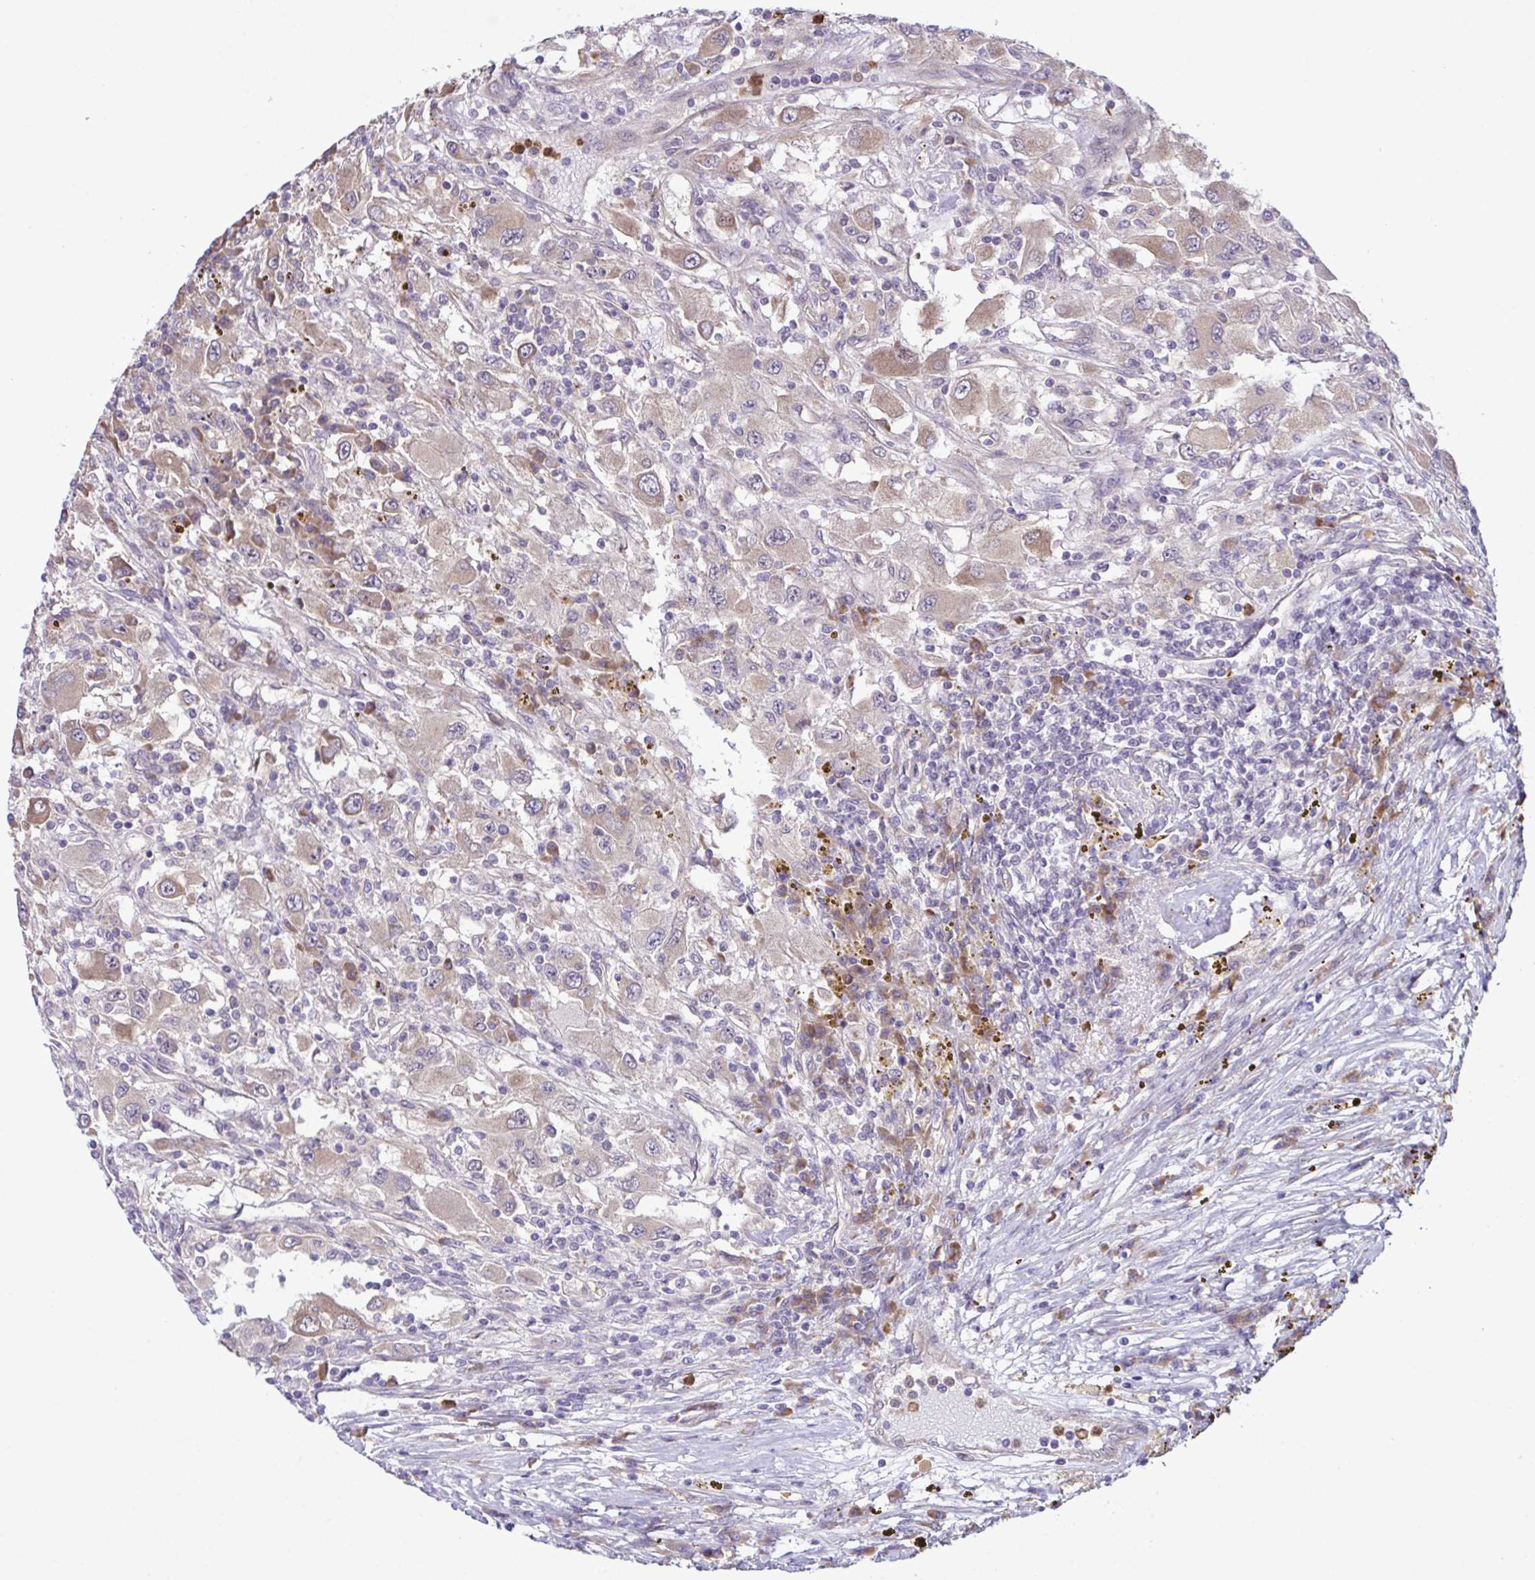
{"staining": {"intensity": "moderate", "quantity": "<25%", "location": "cytoplasmic/membranous"}, "tissue": "renal cancer", "cell_type": "Tumor cells", "image_type": "cancer", "snomed": [{"axis": "morphology", "description": "Adenocarcinoma, NOS"}, {"axis": "topography", "description": "Kidney"}], "caption": "This image shows renal cancer (adenocarcinoma) stained with IHC to label a protein in brown. The cytoplasmic/membranous of tumor cells show moderate positivity for the protein. Nuclei are counter-stained blue.", "gene": "CMPK1", "patient": {"sex": "female", "age": 67}}